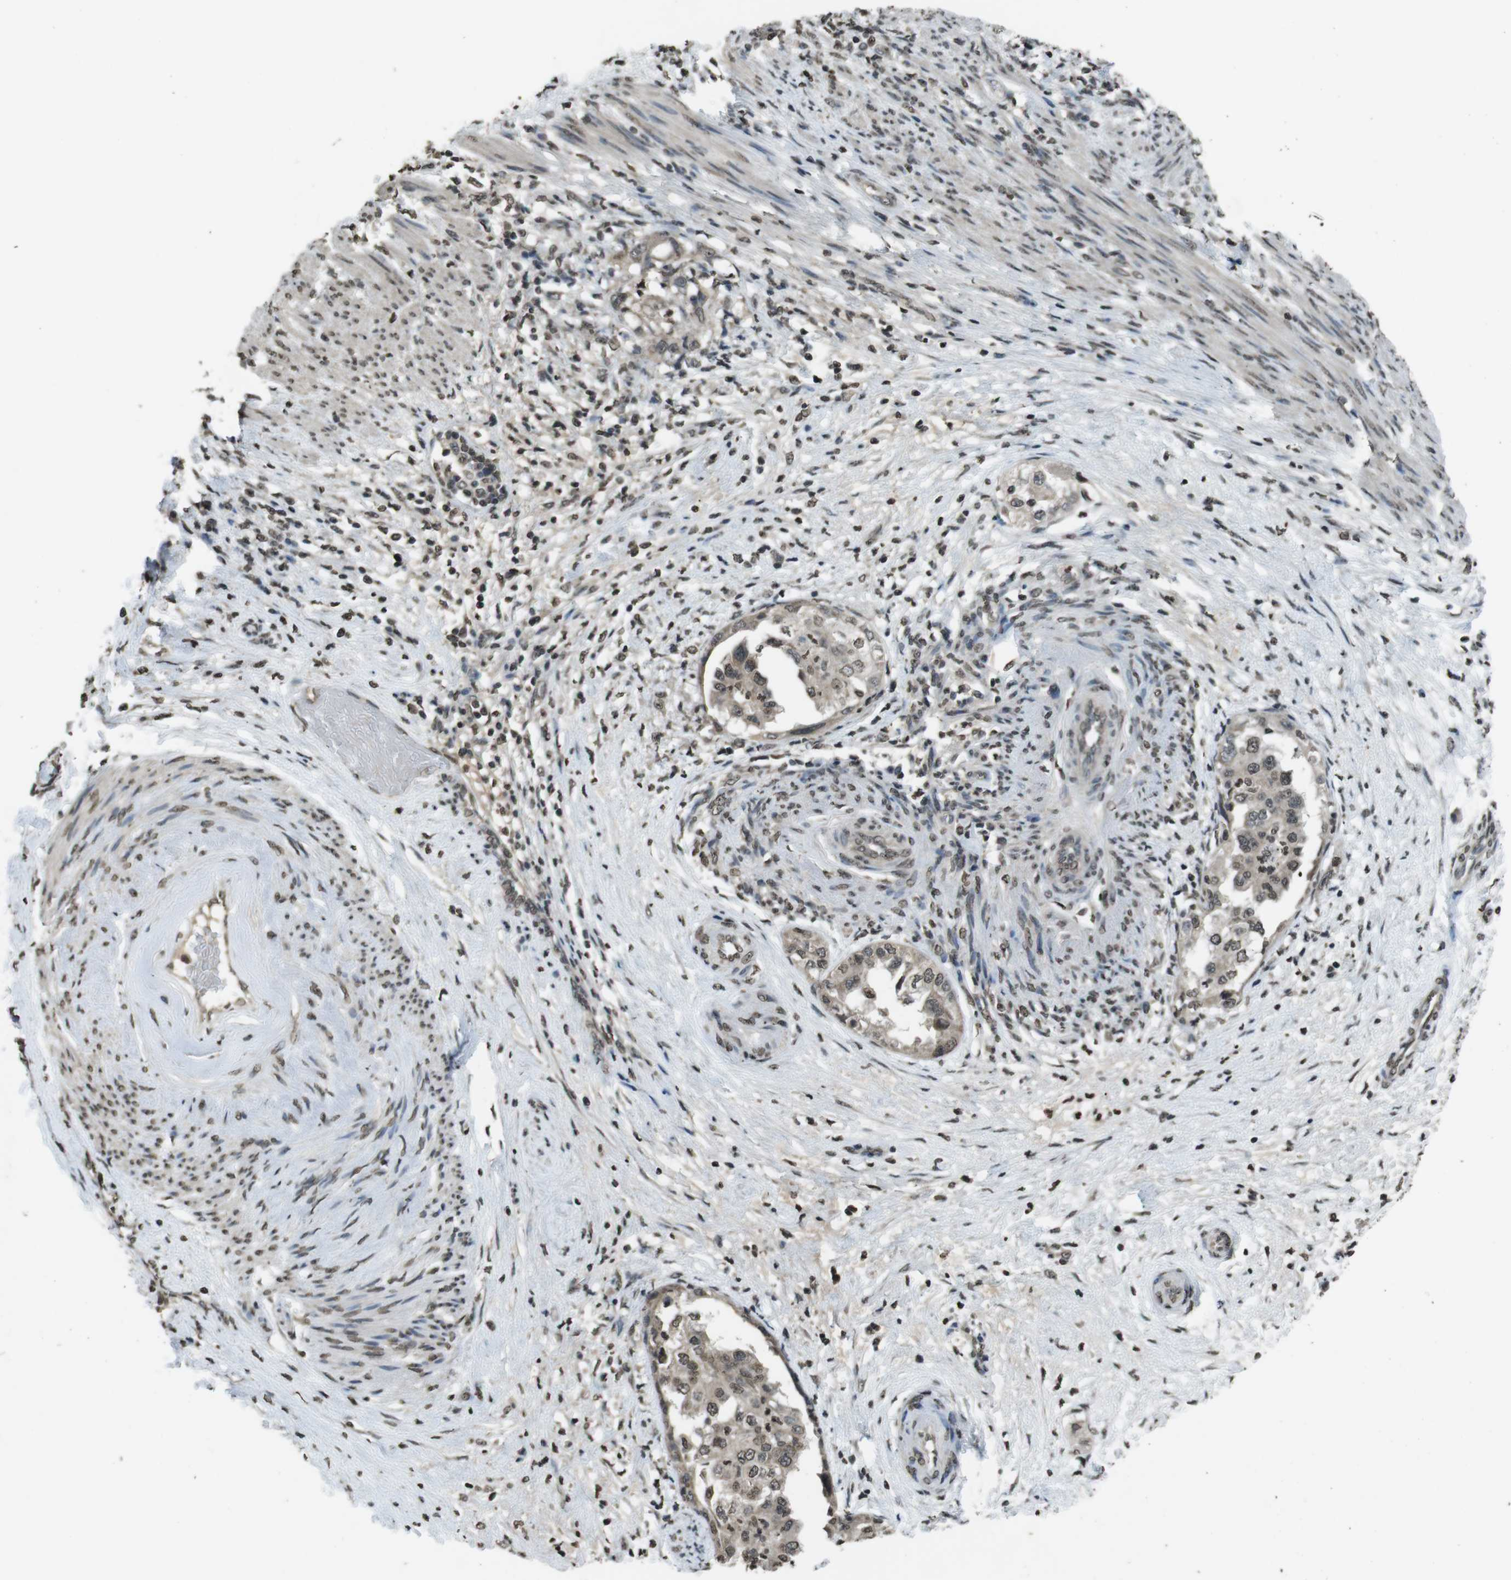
{"staining": {"intensity": "moderate", "quantity": ">75%", "location": "nuclear"}, "tissue": "endometrial cancer", "cell_type": "Tumor cells", "image_type": "cancer", "snomed": [{"axis": "morphology", "description": "Adenocarcinoma, NOS"}, {"axis": "topography", "description": "Endometrium"}], "caption": "Immunohistochemical staining of endometrial cancer (adenocarcinoma) demonstrates moderate nuclear protein positivity in approximately >75% of tumor cells. (DAB = brown stain, brightfield microscopy at high magnification).", "gene": "MAF", "patient": {"sex": "female", "age": 85}}